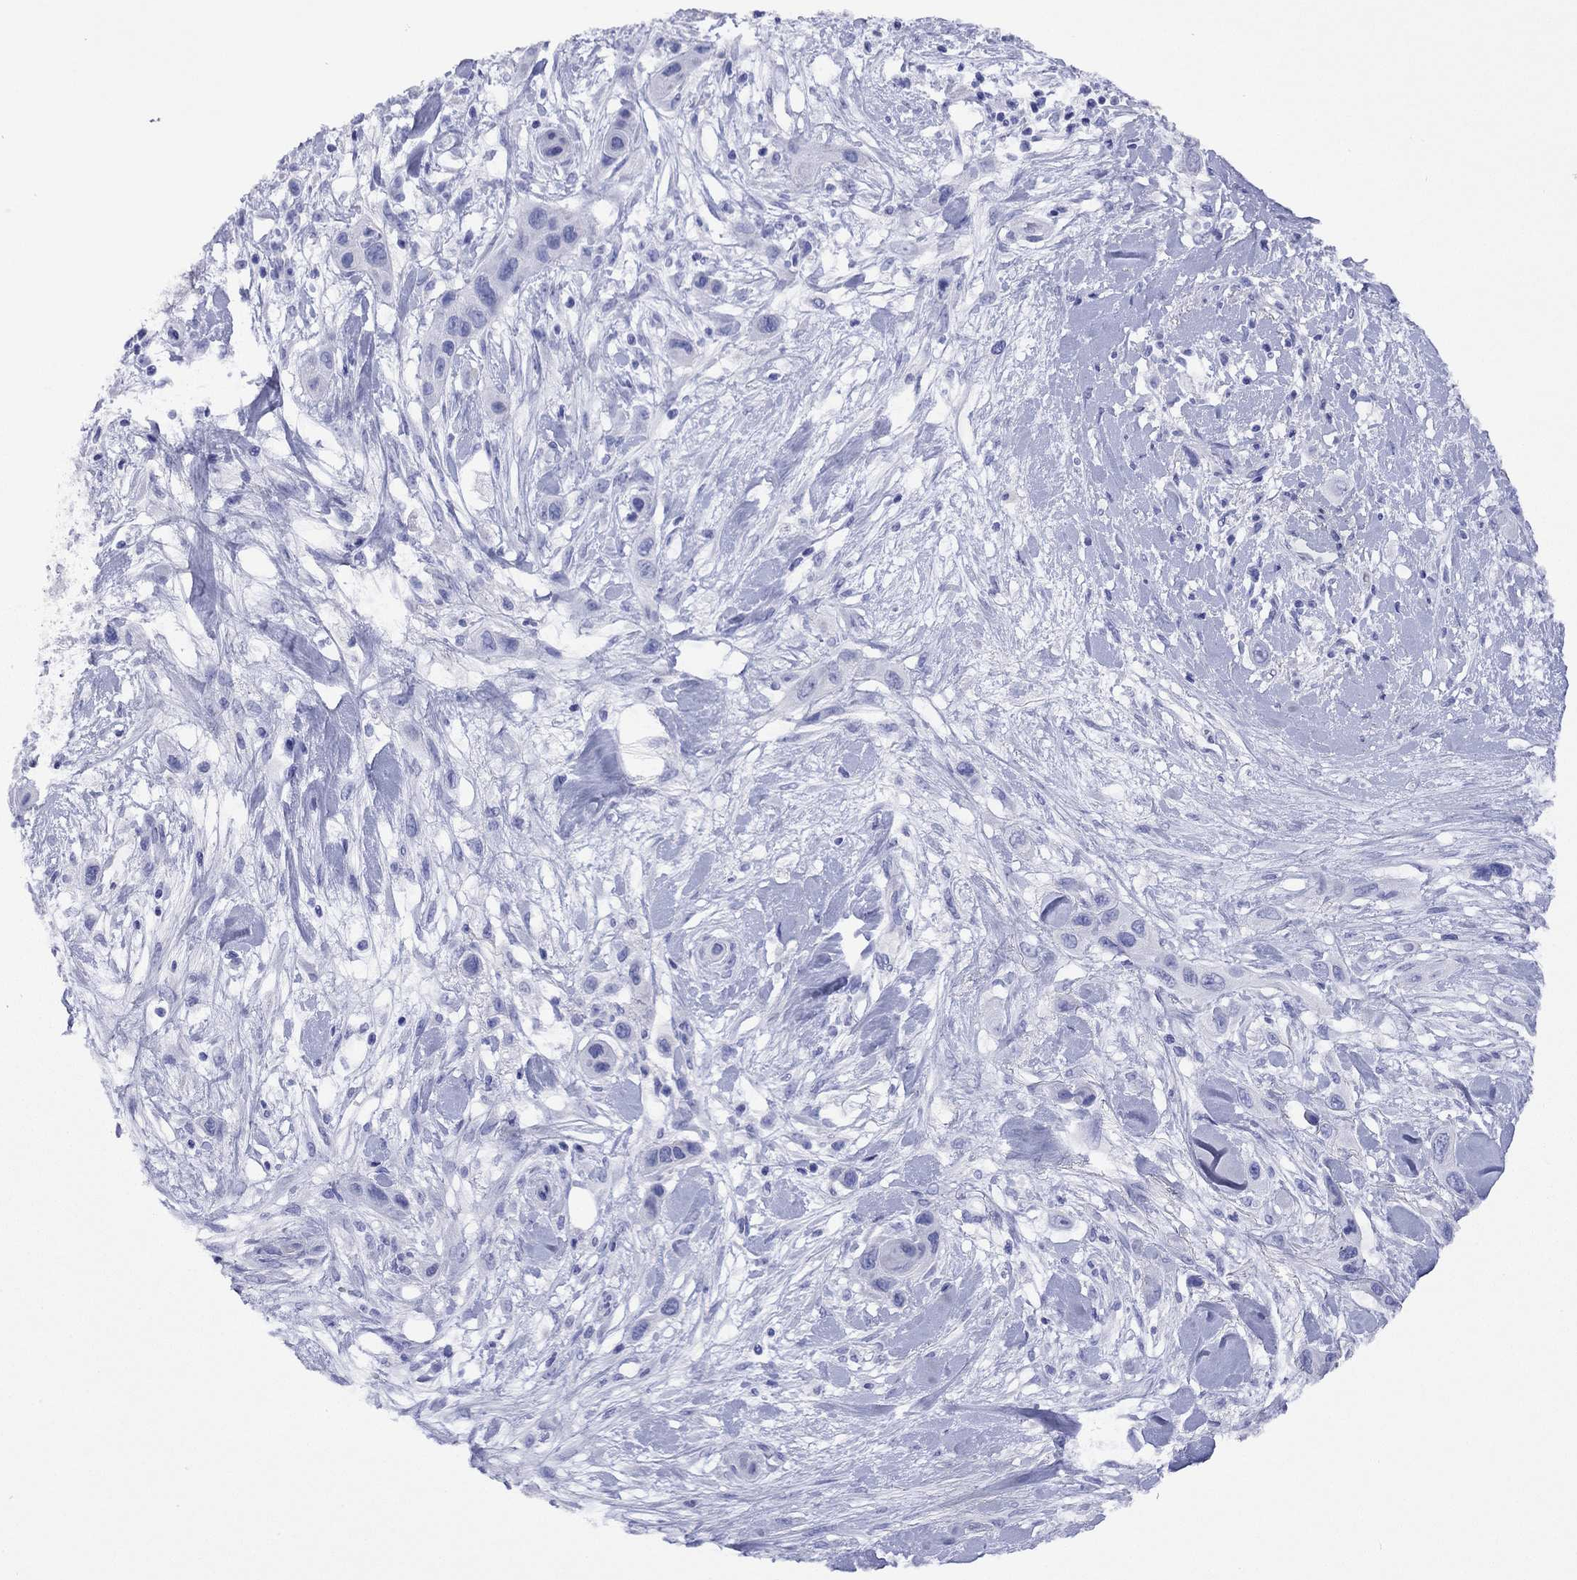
{"staining": {"intensity": "negative", "quantity": "none", "location": "none"}, "tissue": "skin cancer", "cell_type": "Tumor cells", "image_type": "cancer", "snomed": [{"axis": "morphology", "description": "Squamous cell carcinoma, NOS"}, {"axis": "topography", "description": "Skin"}], "caption": "Human skin squamous cell carcinoma stained for a protein using immunohistochemistry (IHC) shows no positivity in tumor cells.", "gene": "FIGLA", "patient": {"sex": "male", "age": 79}}